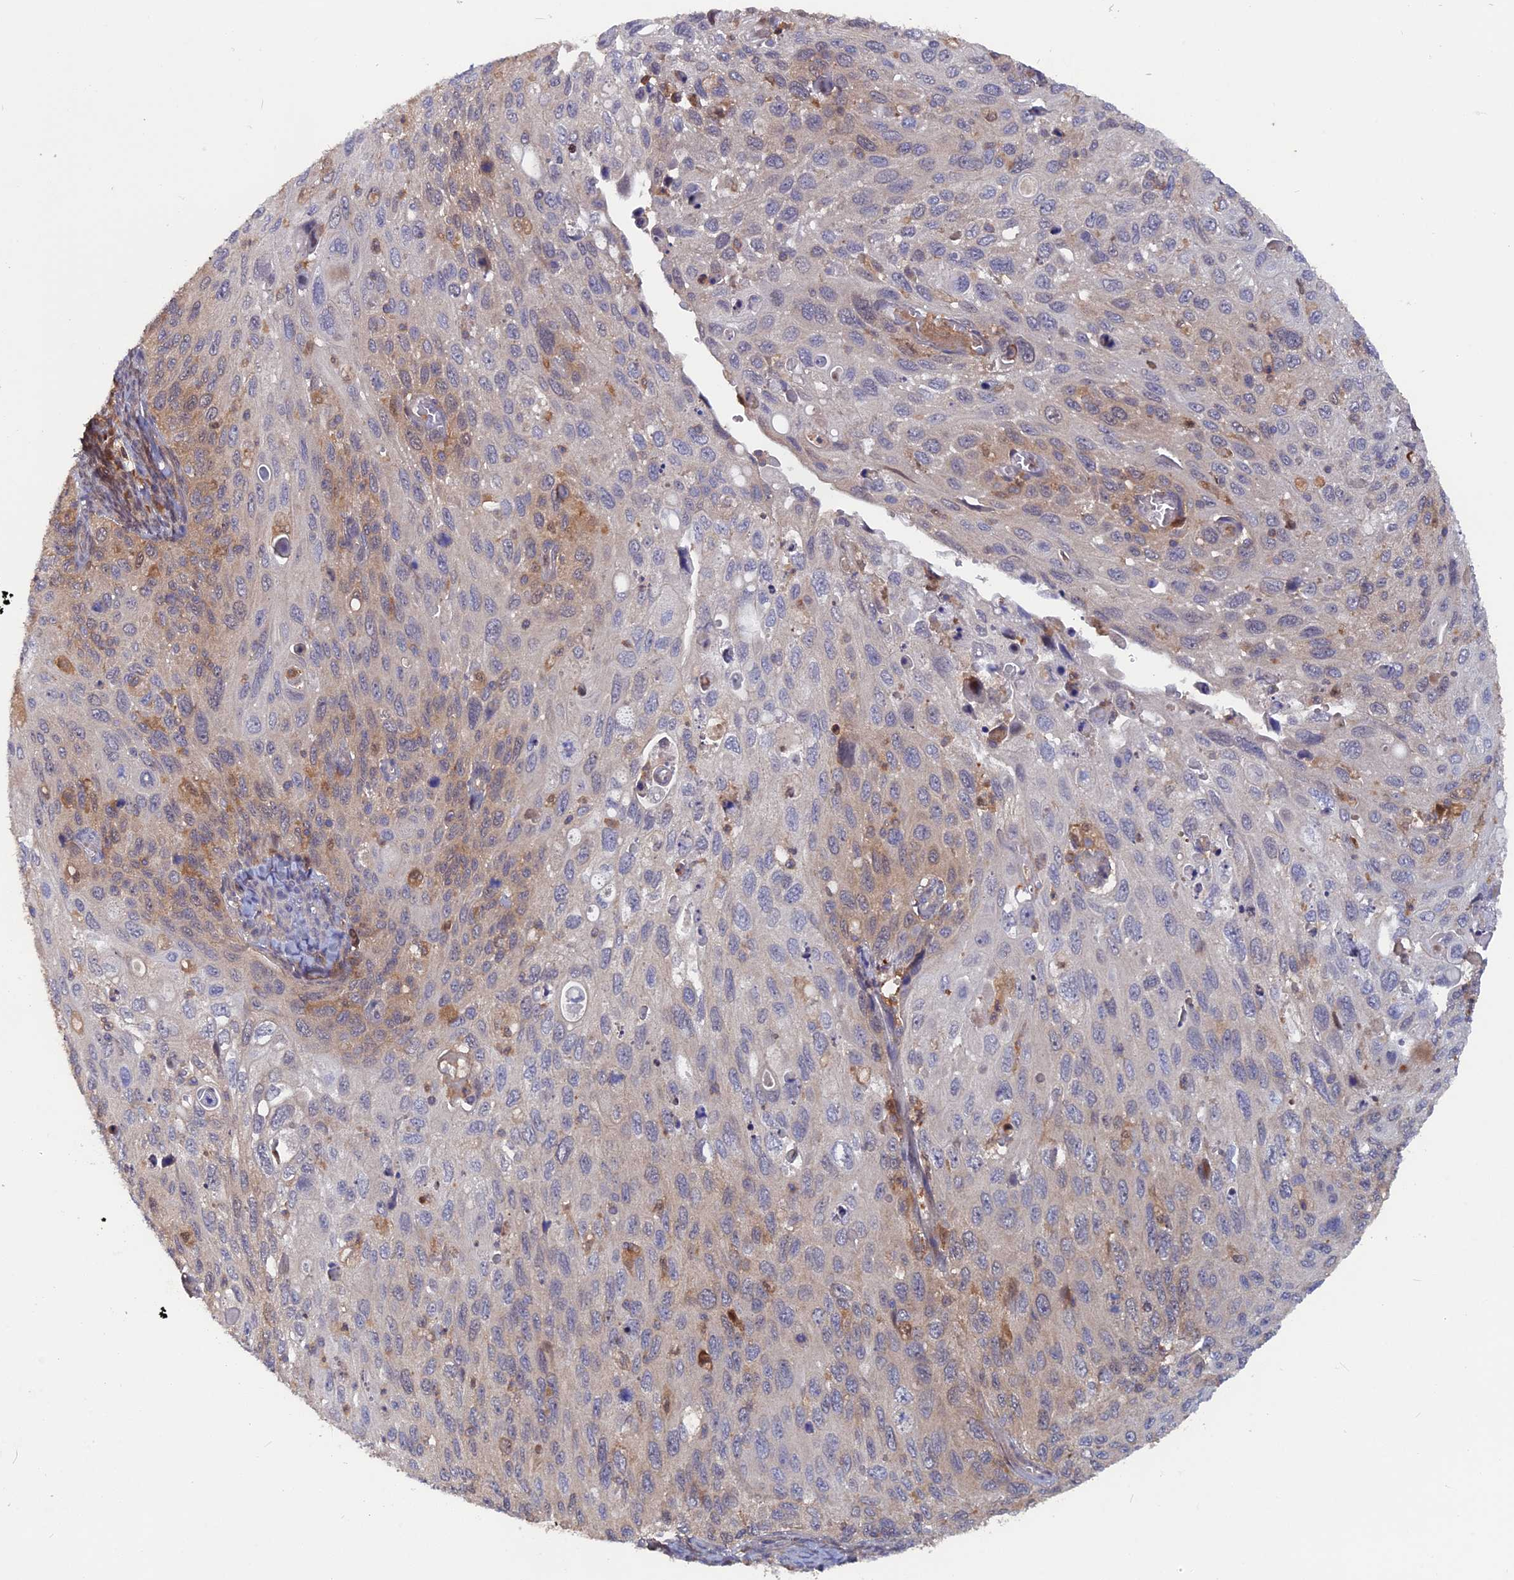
{"staining": {"intensity": "weak", "quantity": "25%-75%", "location": "cytoplasmic/membranous"}, "tissue": "cervical cancer", "cell_type": "Tumor cells", "image_type": "cancer", "snomed": [{"axis": "morphology", "description": "Squamous cell carcinoma, NOS"}, {"axis": "topography", "description": "Cervix"}], "caption": "DAB immunohistochemical staining of human cervical cancer (squamous cell carcinoma) shows weak cytoplasmic/membranous protein expression in about 25%-75% of tumor cells. (Brightfield microscopy of DAB IHC at high magnification).", "gene": "BLVRA", "patient": {"sex": "female", "age": 70}}